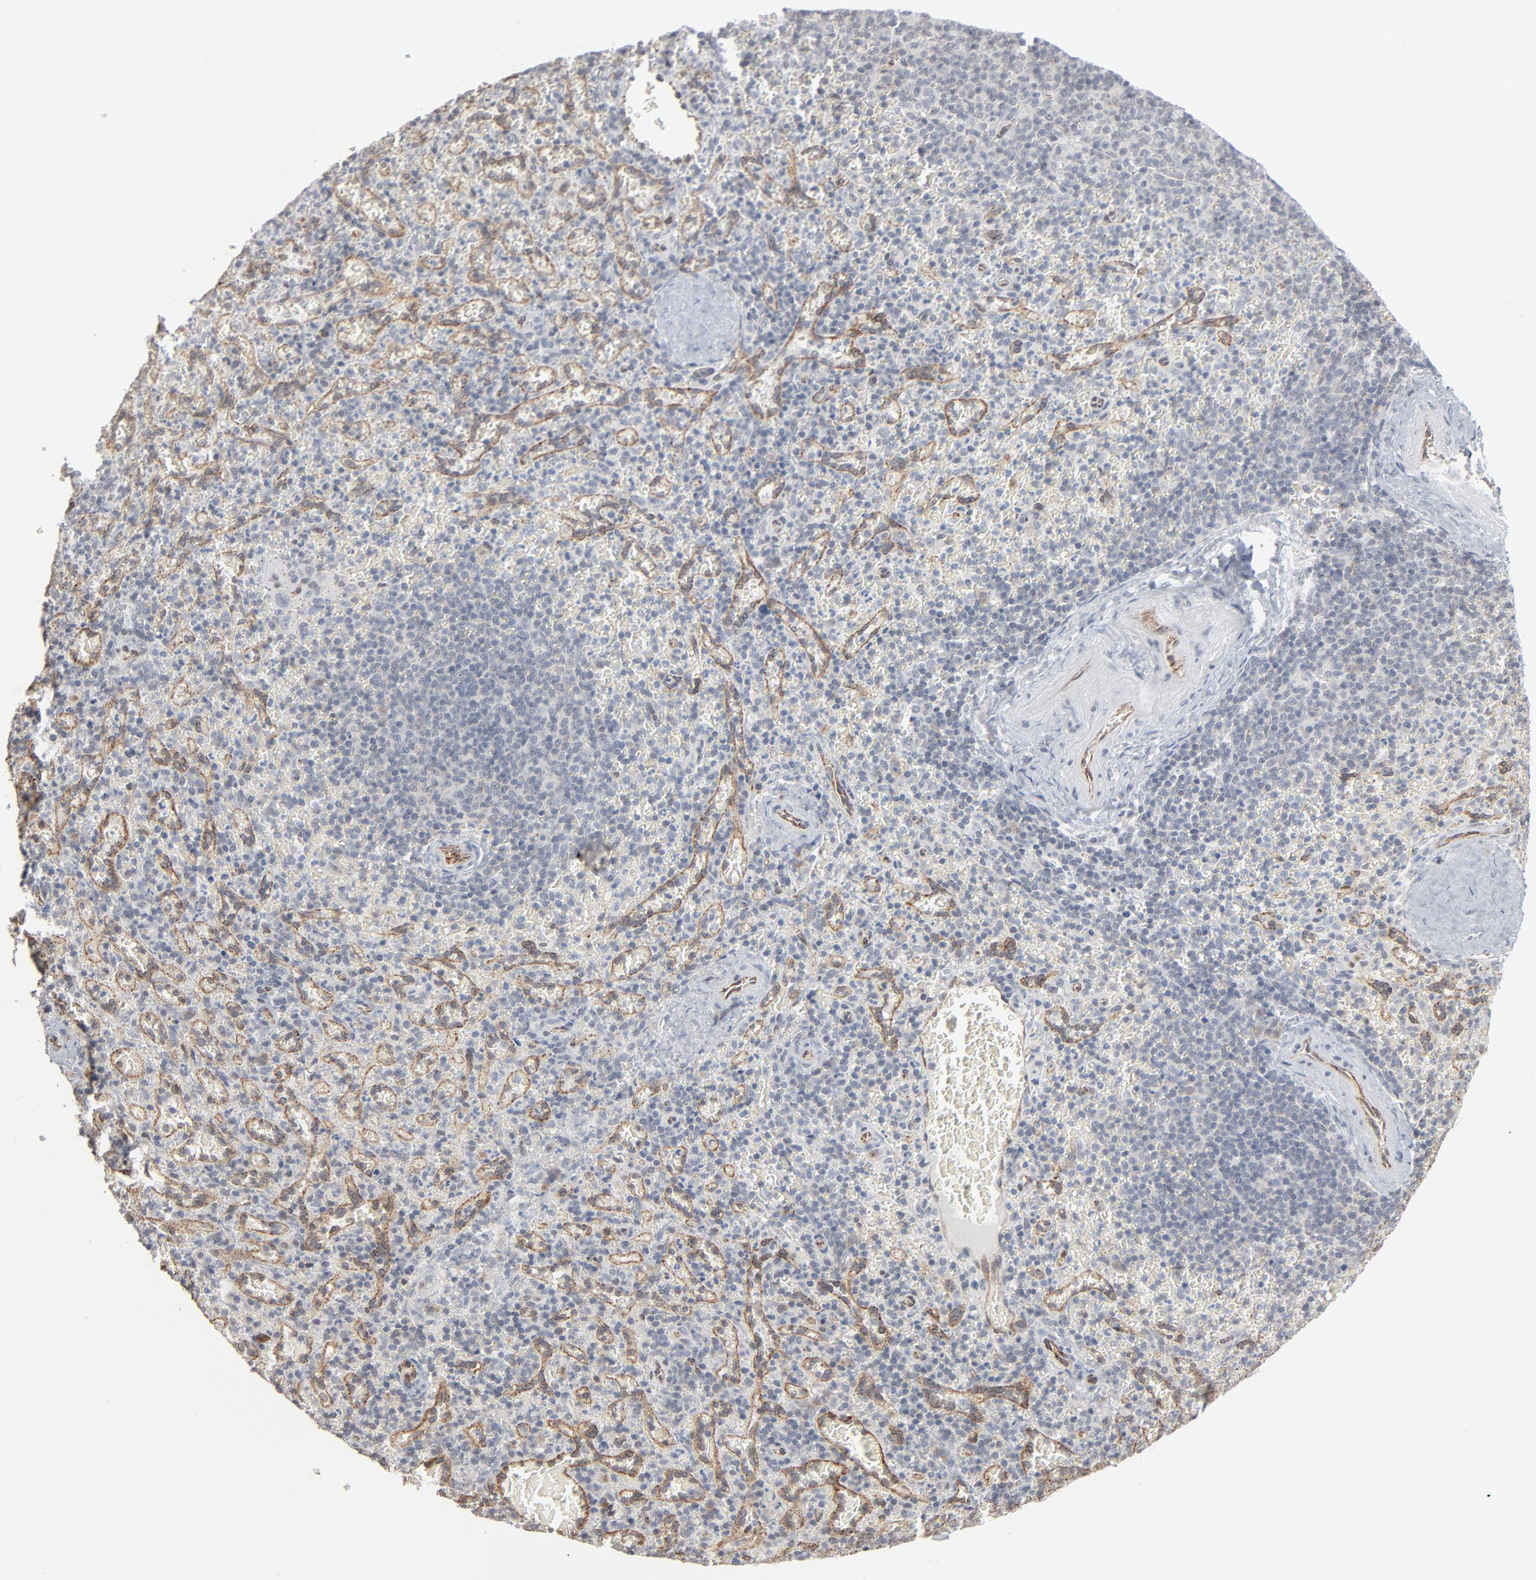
{"staining": {"intensity": "negative", "quantity": "none", "location": "none"}, "tissue": "spleen", "cell_type": "Cells in red pulp", "image_type": "normal", "snomed": [{"axis": "morphology", "description": "Normal tissue, NOS"}, {"axis": "topography", "description": "Spleen"}], "caption": "IHC image of benign spleen: human spleen stained with DAB exhibits no significant protein positivity in cells in red pulp.", "gene": "ITPR3", "patient": {"sex": "female", "age": 50}}